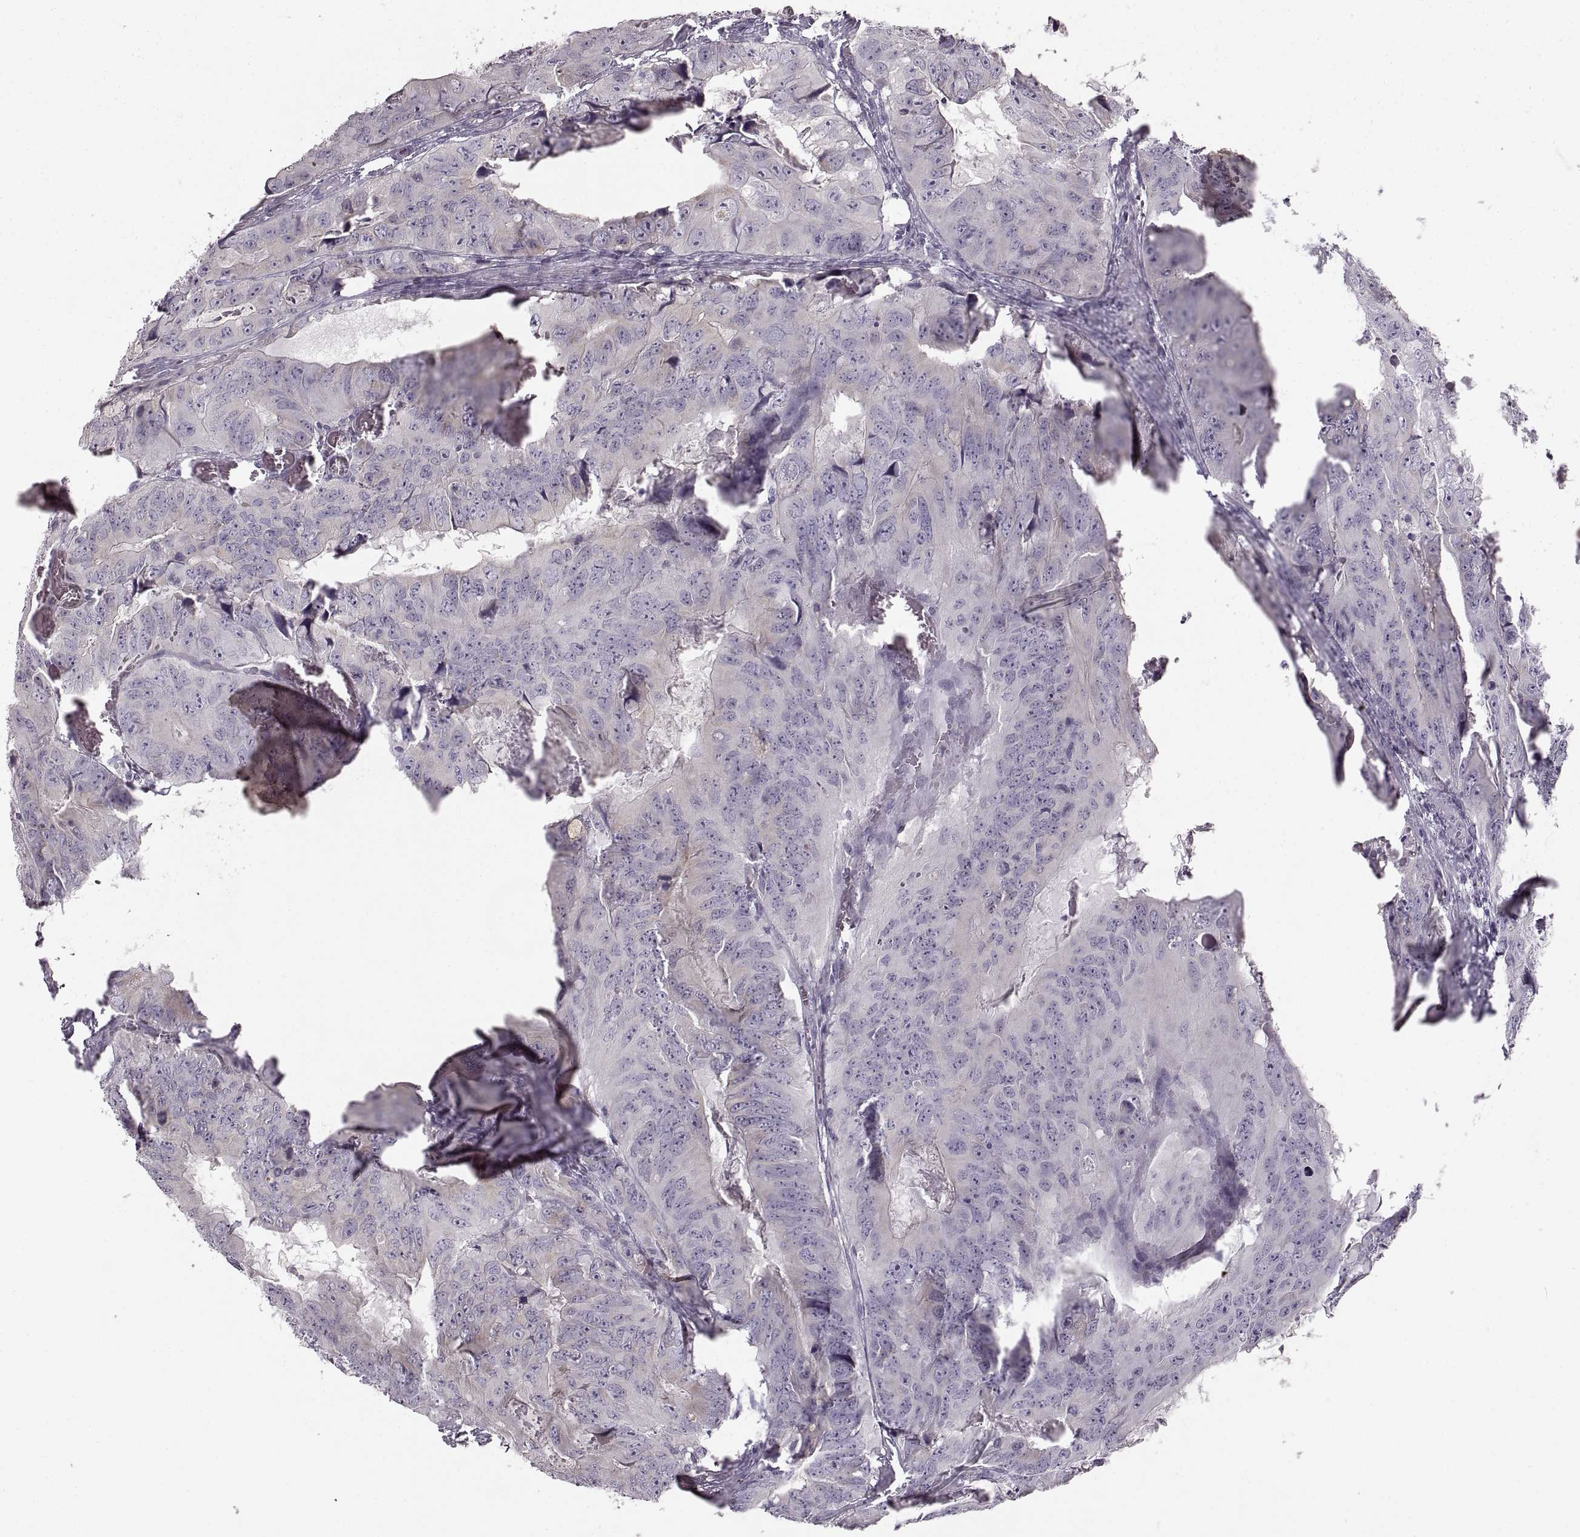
{"staining": {"intensity": "negative", "quantity": "none", "location": "none"}, "tissue": "colorectal cancer", "cell_type": "Tumor cells", "image_type": "cancer", "snomed": [{"axis": "morphology", "description": "Adenocarcinoma, NOS"}, {"axis": "topography", "description": "Colon"}], "caption": "Human colorectal adenocarcinoma stained for a protein using immunohistochemistry reveals no expression in tumor cells.", "gene": "CNTN1", "patient": {"sex": "male", "age": 79}}